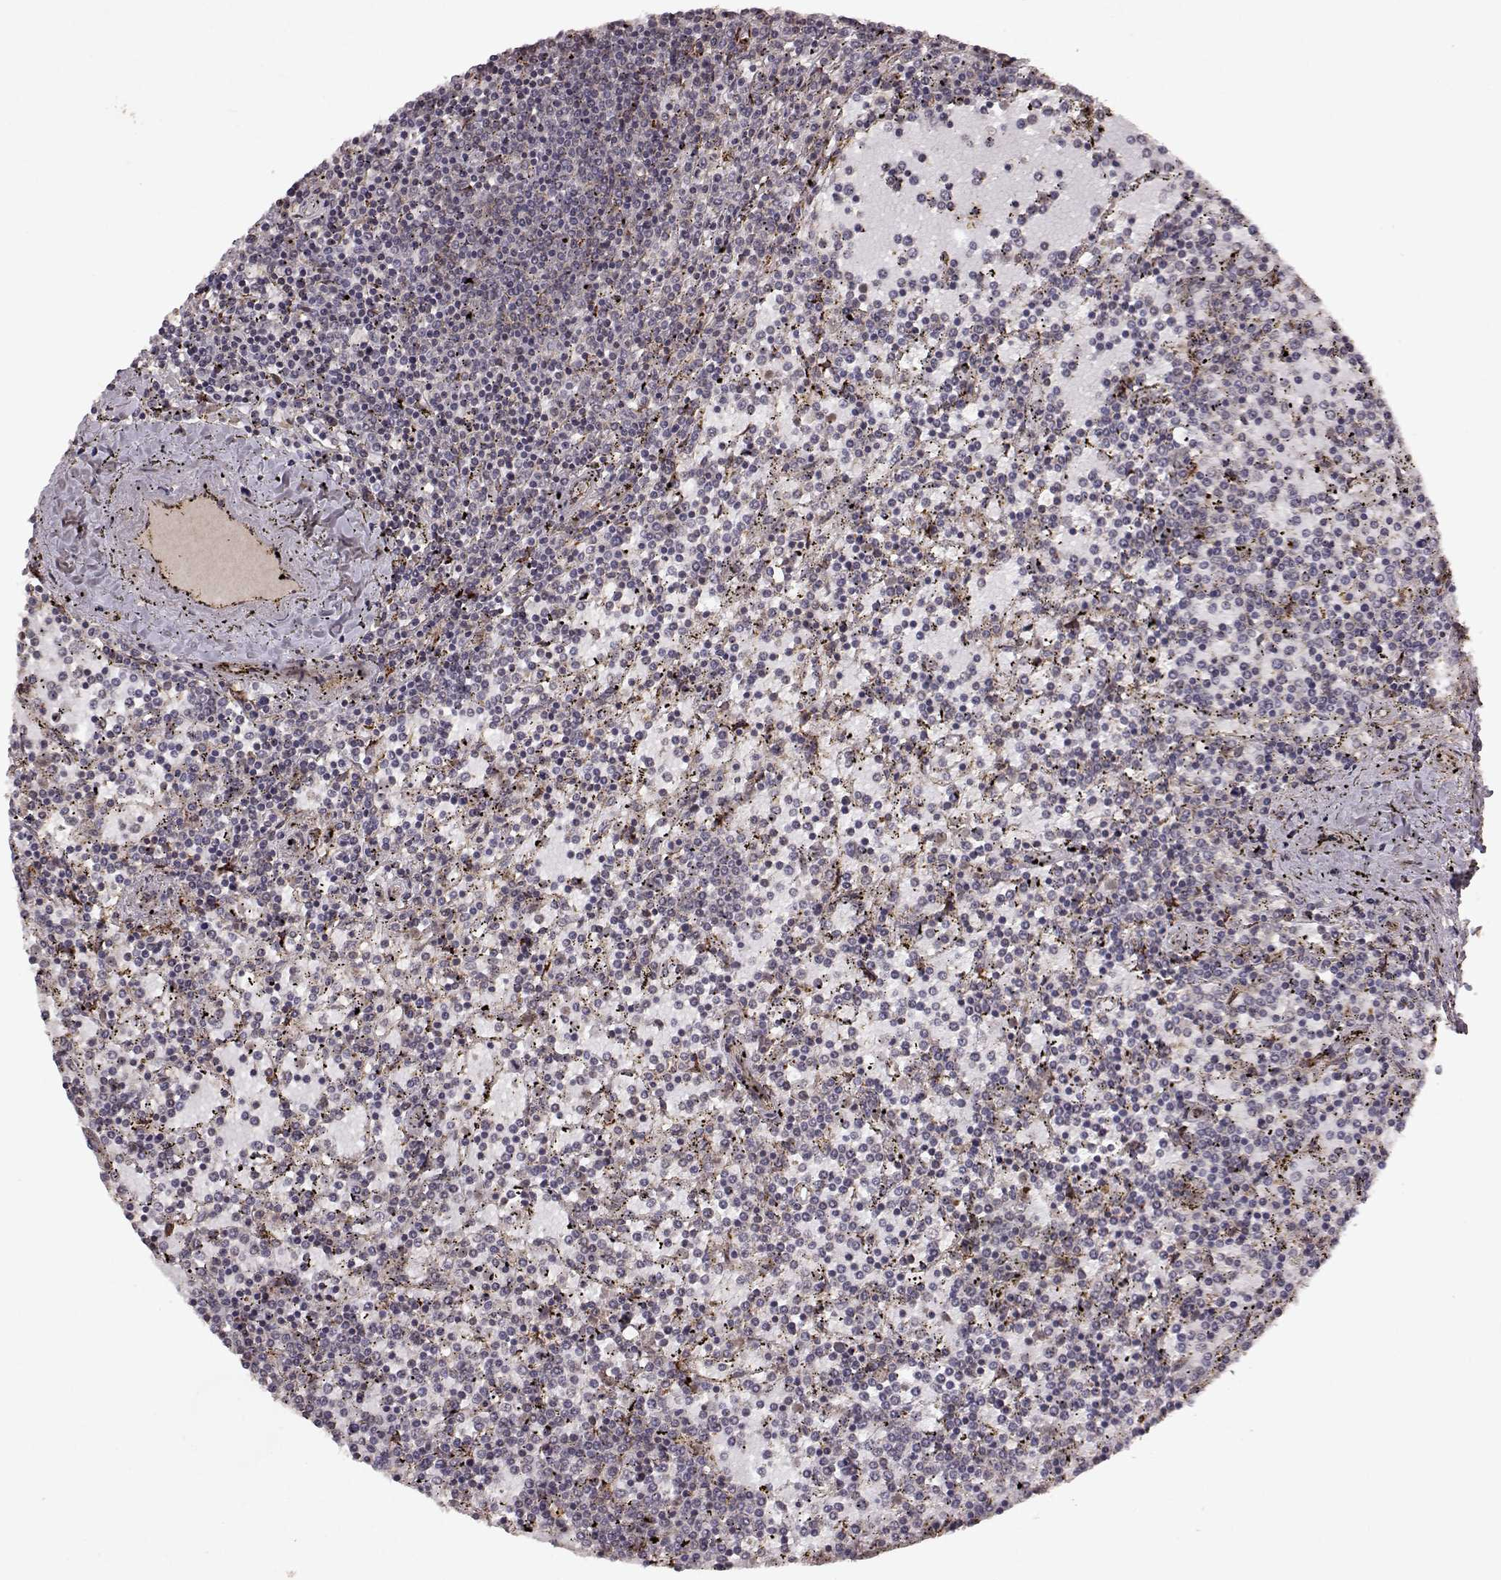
{"staining": {"intensity": "negative", "quantity": "none", "location": "none"}, "tissue": "lymphoma", "cell_type": "Tumor cells", "image_type": "cancer", "snomed": [{"axis": "morphology", "description": "Malignant lymphoma, non-Hodgkin's type, Low grade"}, {"axis": "topography", "description": "Spleen"}], "caption": "This is an IHC micrograph of human malignant lymphoma, non-Hodgkin's type (low-grade). There is no positivity in tumor cells.", "gene": "FSTL1", "patient": {"sex": "female", "age": 77}}